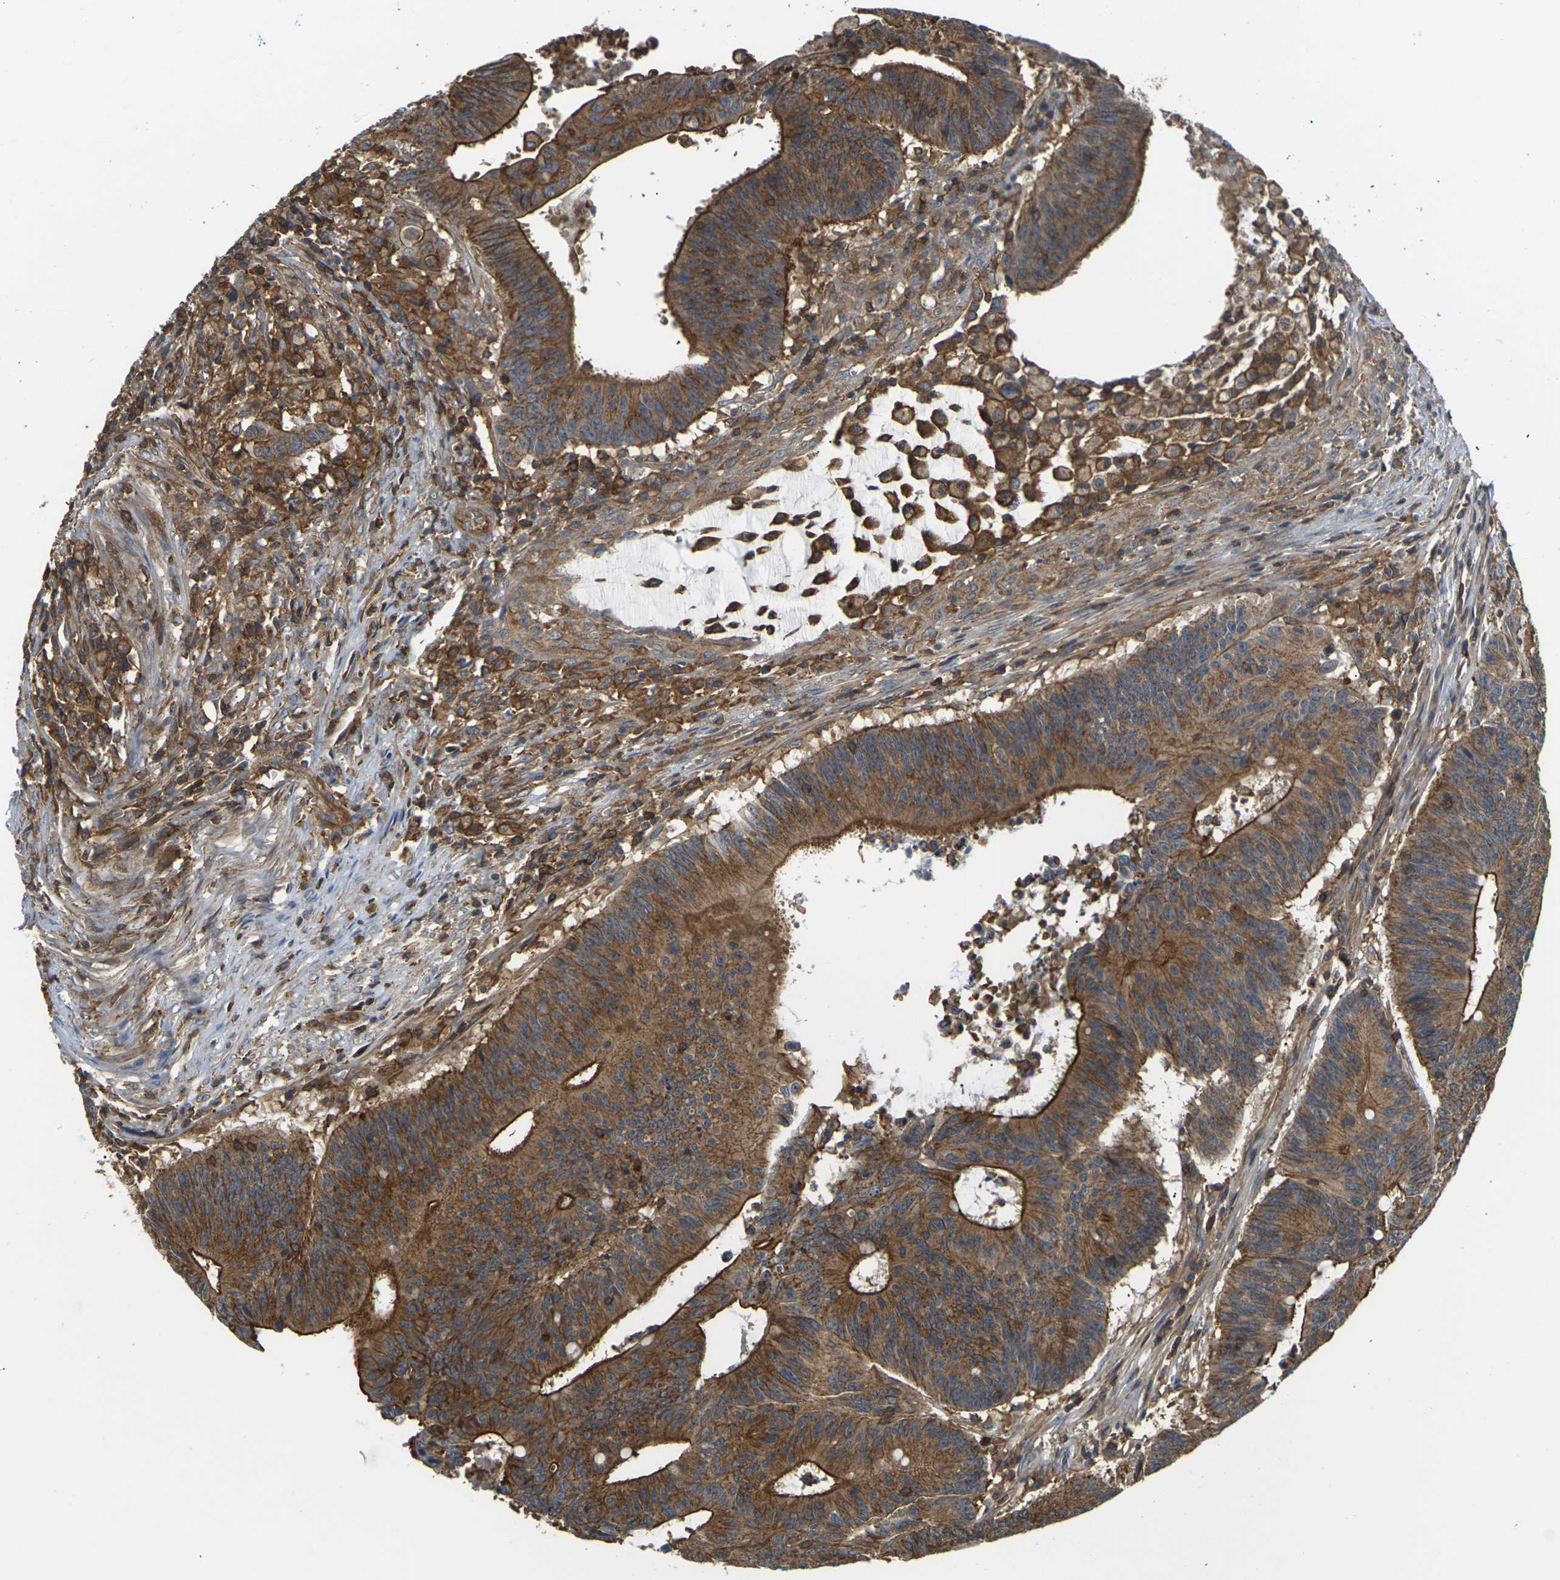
{"staining": {"intensity": "strong", "quantity": ">75%", "location": "cytoplasmic/membranous"}, "tissue": "colorectal cancer", "cell_type": "Tumor cells", "image_type": "cancer", "snomed": [{"axis": "morphology", "description": "Adenocarcinoma, NOS"}, {"axis": "topography", "description": "Colon"}], "caption": "Immunohistochemical staining of colorectal cancer shows high levels of strong cytoplasmic/membranous expression in about >75% of tumor cells. The staining was performed using DAB, with brown indicating positive protein expression. Nuclei are stained blue with hematoxylin.", "gene": "IQGAP1", "patient": {"sex": "male", "age": 45}}